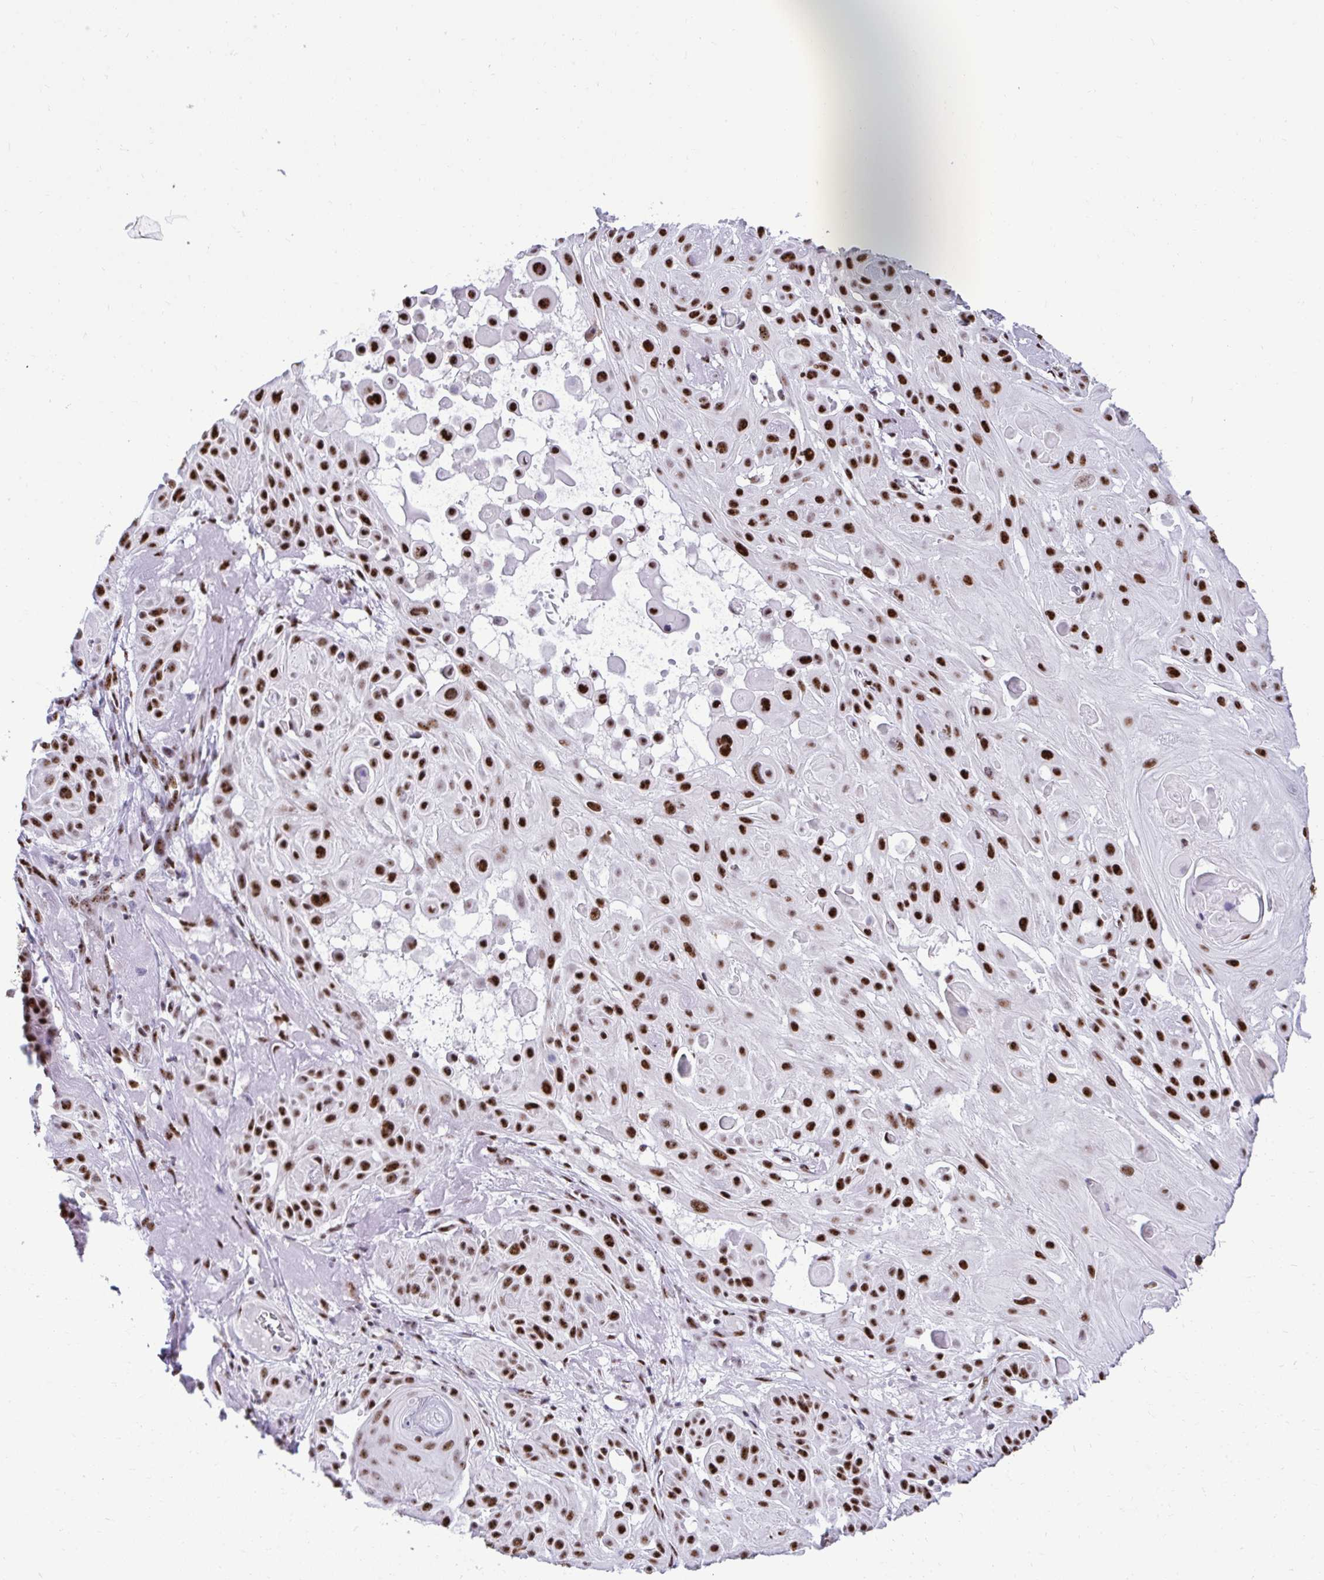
{"staining": {"intensity": "strong", "quantity": ">75%", "location": "nuclear"}, "tissue": "skin cancer", "cell_type": "Tumor cells", "image_type": "cancer", "snomed": [{"axis": "morphology", "description": "Squamous cell carcinoma, NOS"}, {"axis": "topography", "description": "Skin"}], "caption": "Protein expression analysis of skin cancer (squamous cell carcinoma) displays strong nuclear staining in approximately >75% of tumor cells. (DAB (3,3'-diaminobenzidine) IHC with brightfield microscopy, high magnification).", "gene": "PELP1", "patient": {"sex": "male", "age": 91}}